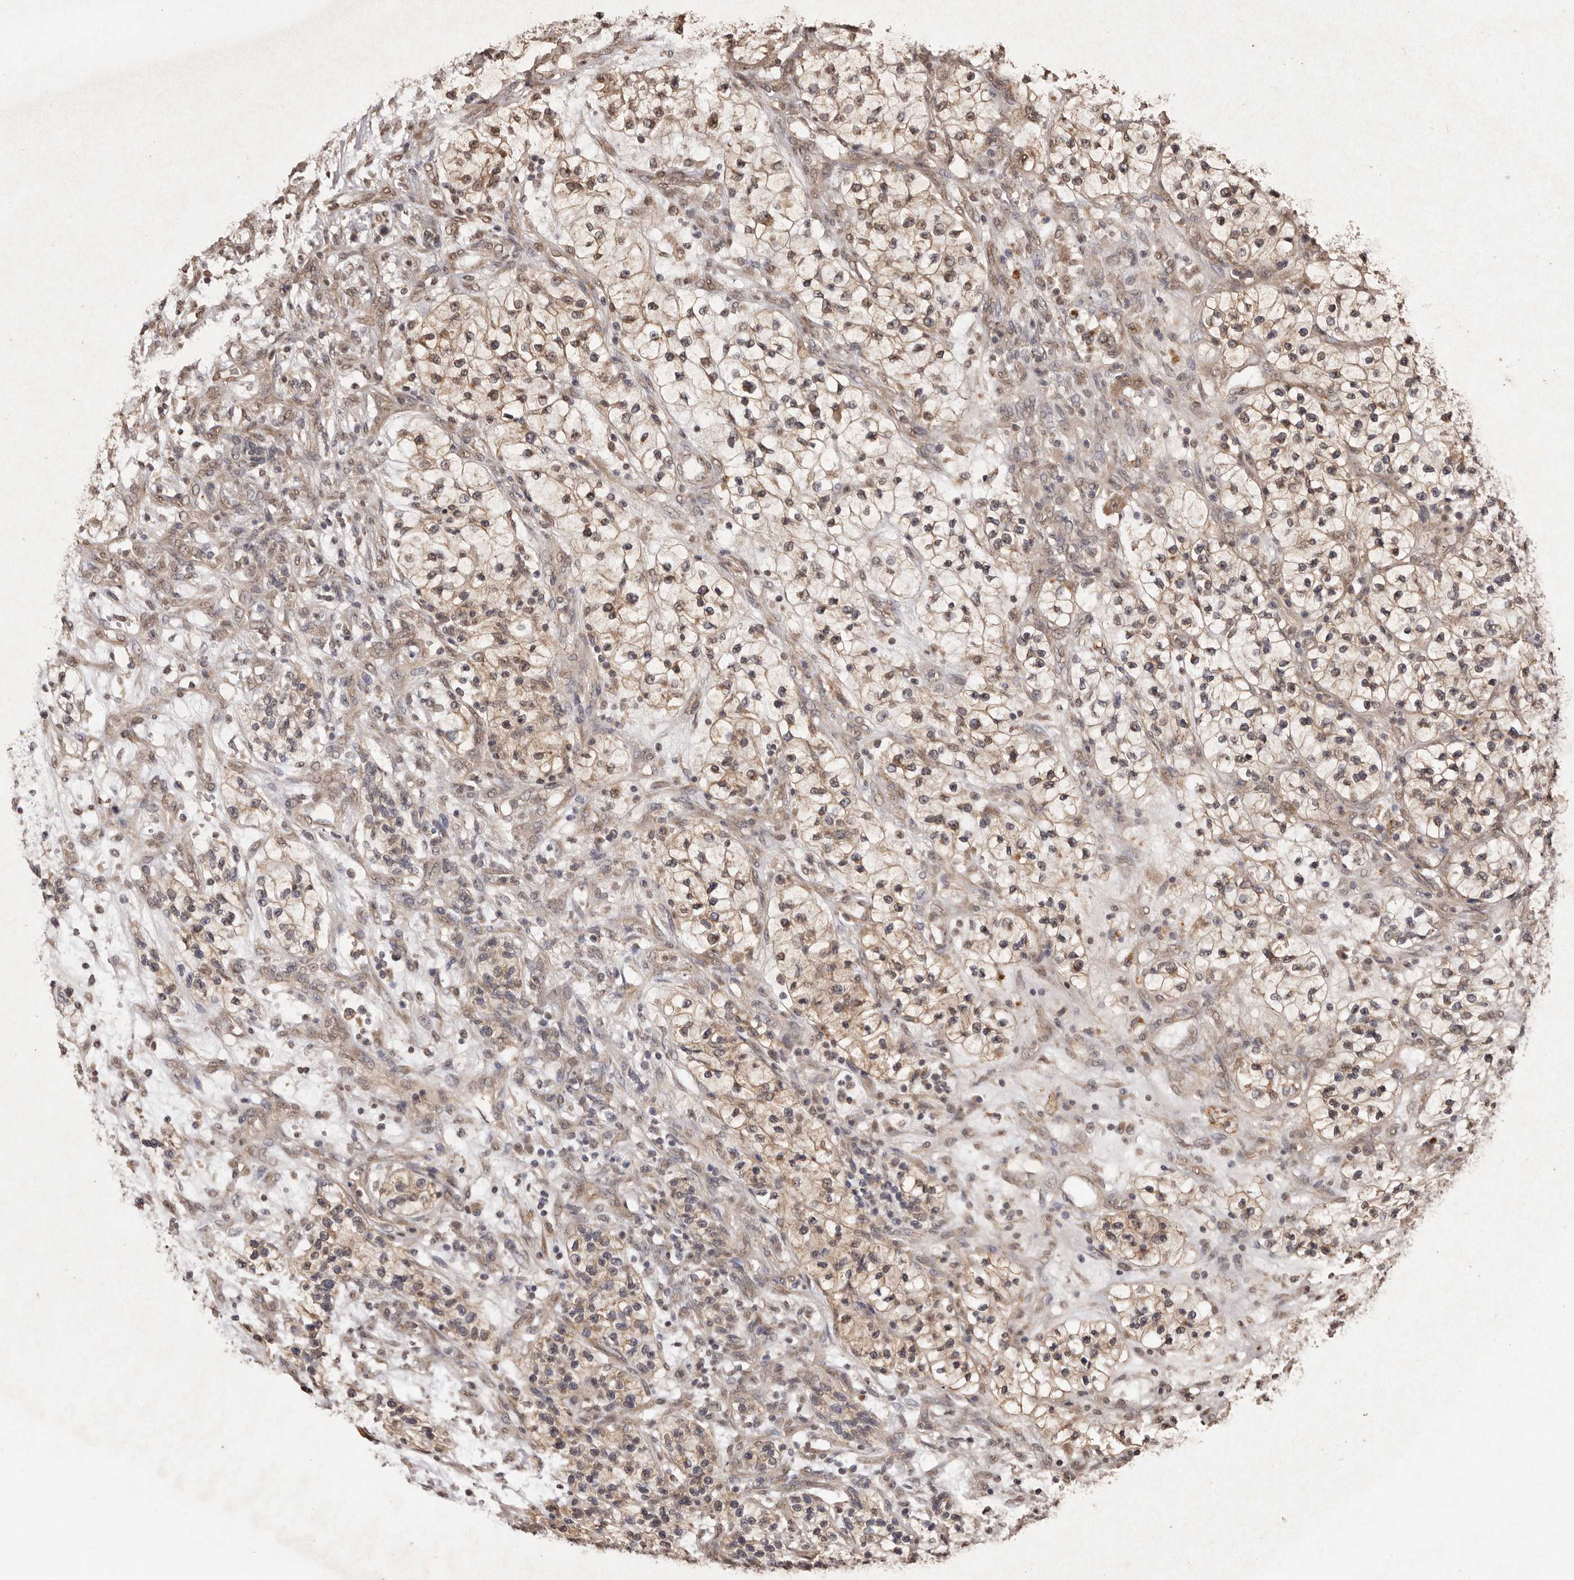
{"staining": {"intensity": "weak", "quantity": ">75%", "location": "cytoplasmic/membranous,nuclear"}, "tissue": "renal cancer", "cell_type": "Tumor cells", "image_type": "cancer", "snomed": [{"axis": "morphology", "description": "Adenocarcinoma, NOS"}, {"axis": "topography", "description": "Kidney"}], "caption": "Human renal cancer stained with a protein marker shows weak staining in tumor cells.", "gene": "NOTCH1", "patient": {"sex": "female", "age": 57}}